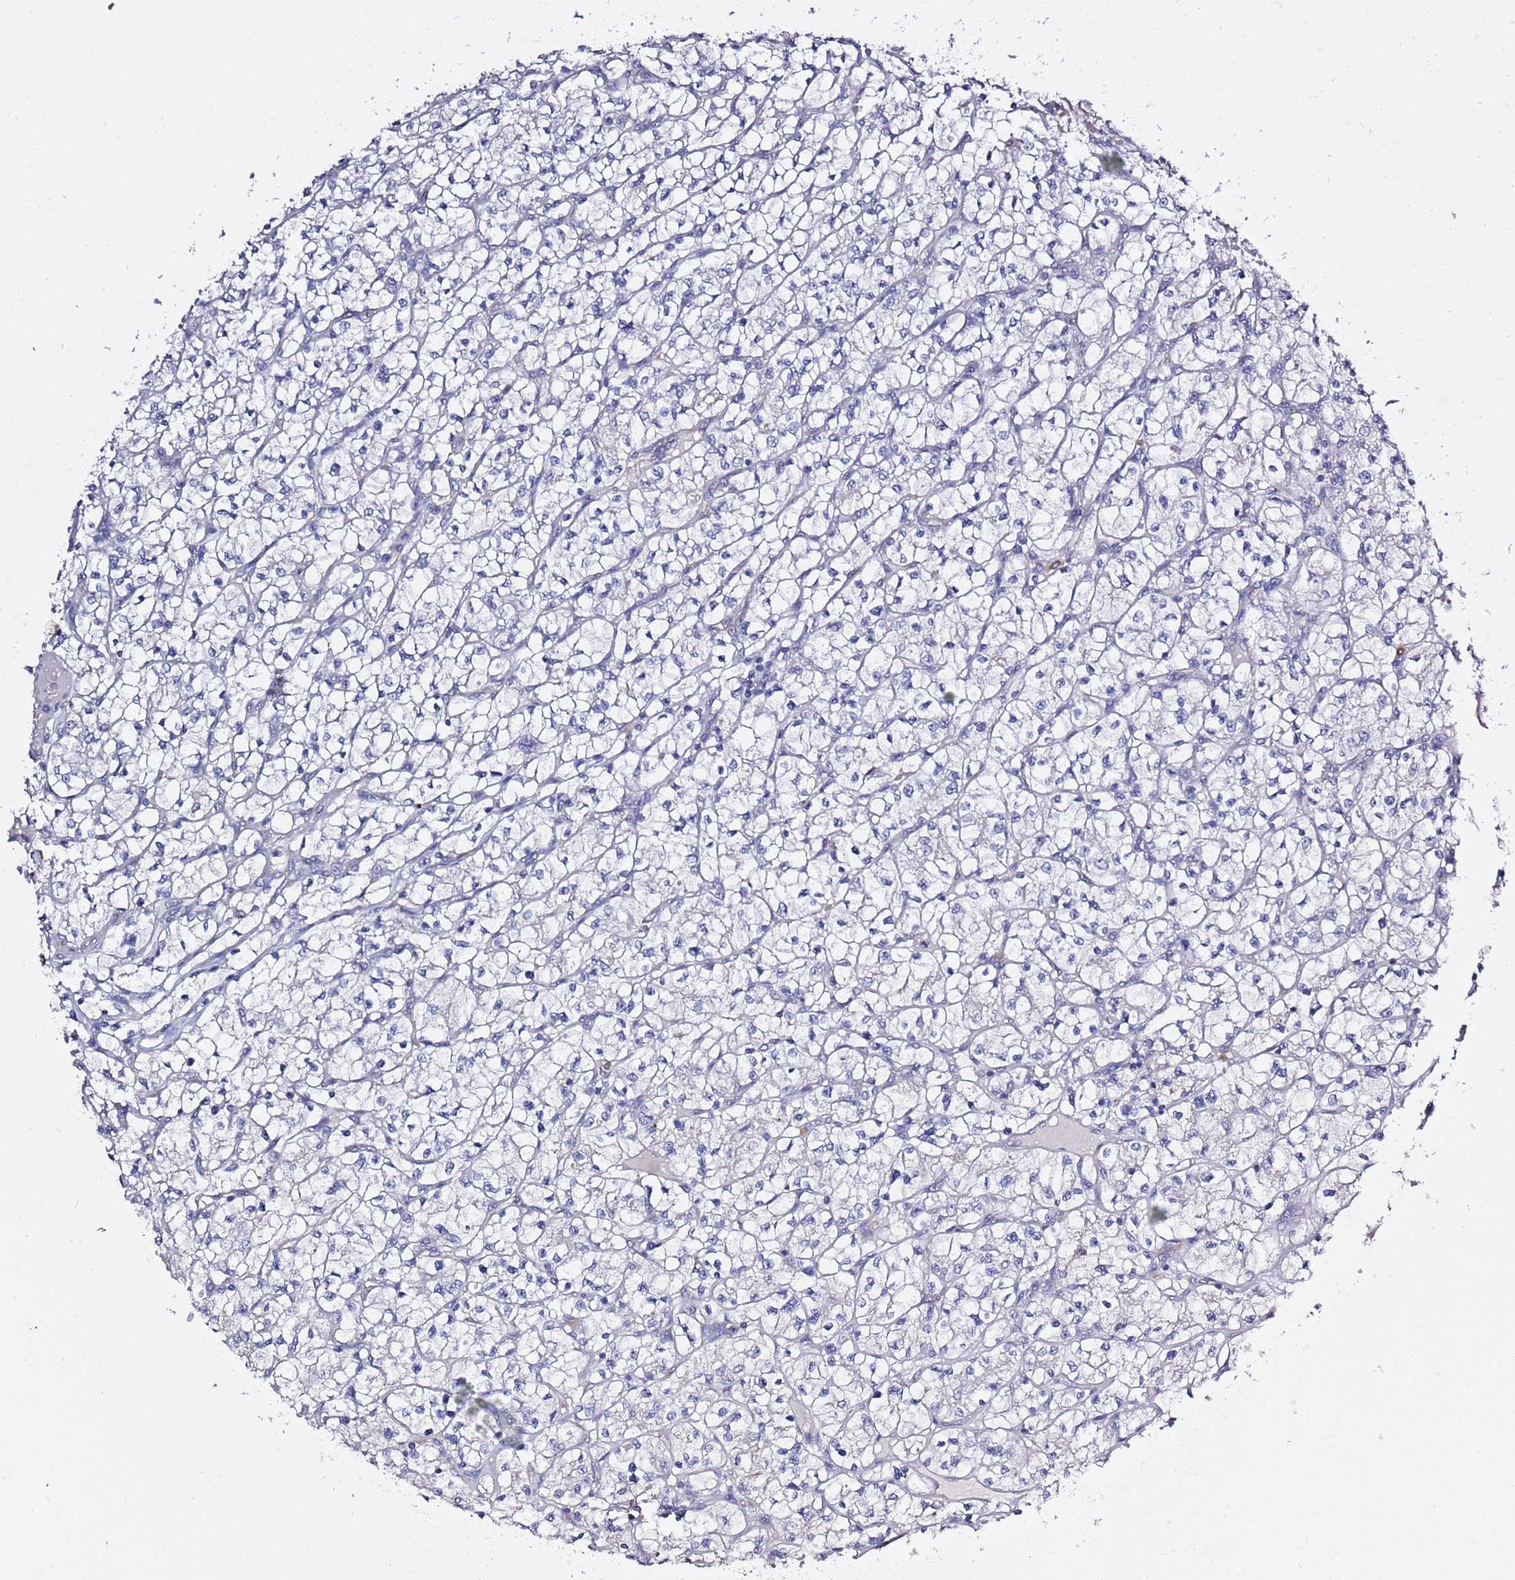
{"staining": {"intensity": "negative", "quantity": "none", "location": "none"}, "tissue": "renal cancer", "cell_type": "Tumor cells", "image_type": "cancer", "snomed": [{"axis": "morphology", "description": "Adenocarcinoma, NOS"}, {"axis": "topography", "description": "Kidney"}], "caption": "Histopathology image shows no protein positivity in tumor cells of adenocarcinoma (renal) tissue. The staining was performed using DAB (3,3'-diaminobenzidine) to visualize the protein expression in brown, while the nuclei were stained in blue with hematoxylin (Magnification: 20x).", "gene": "RFK", "patient": {"sex": "female", "age": 64}}